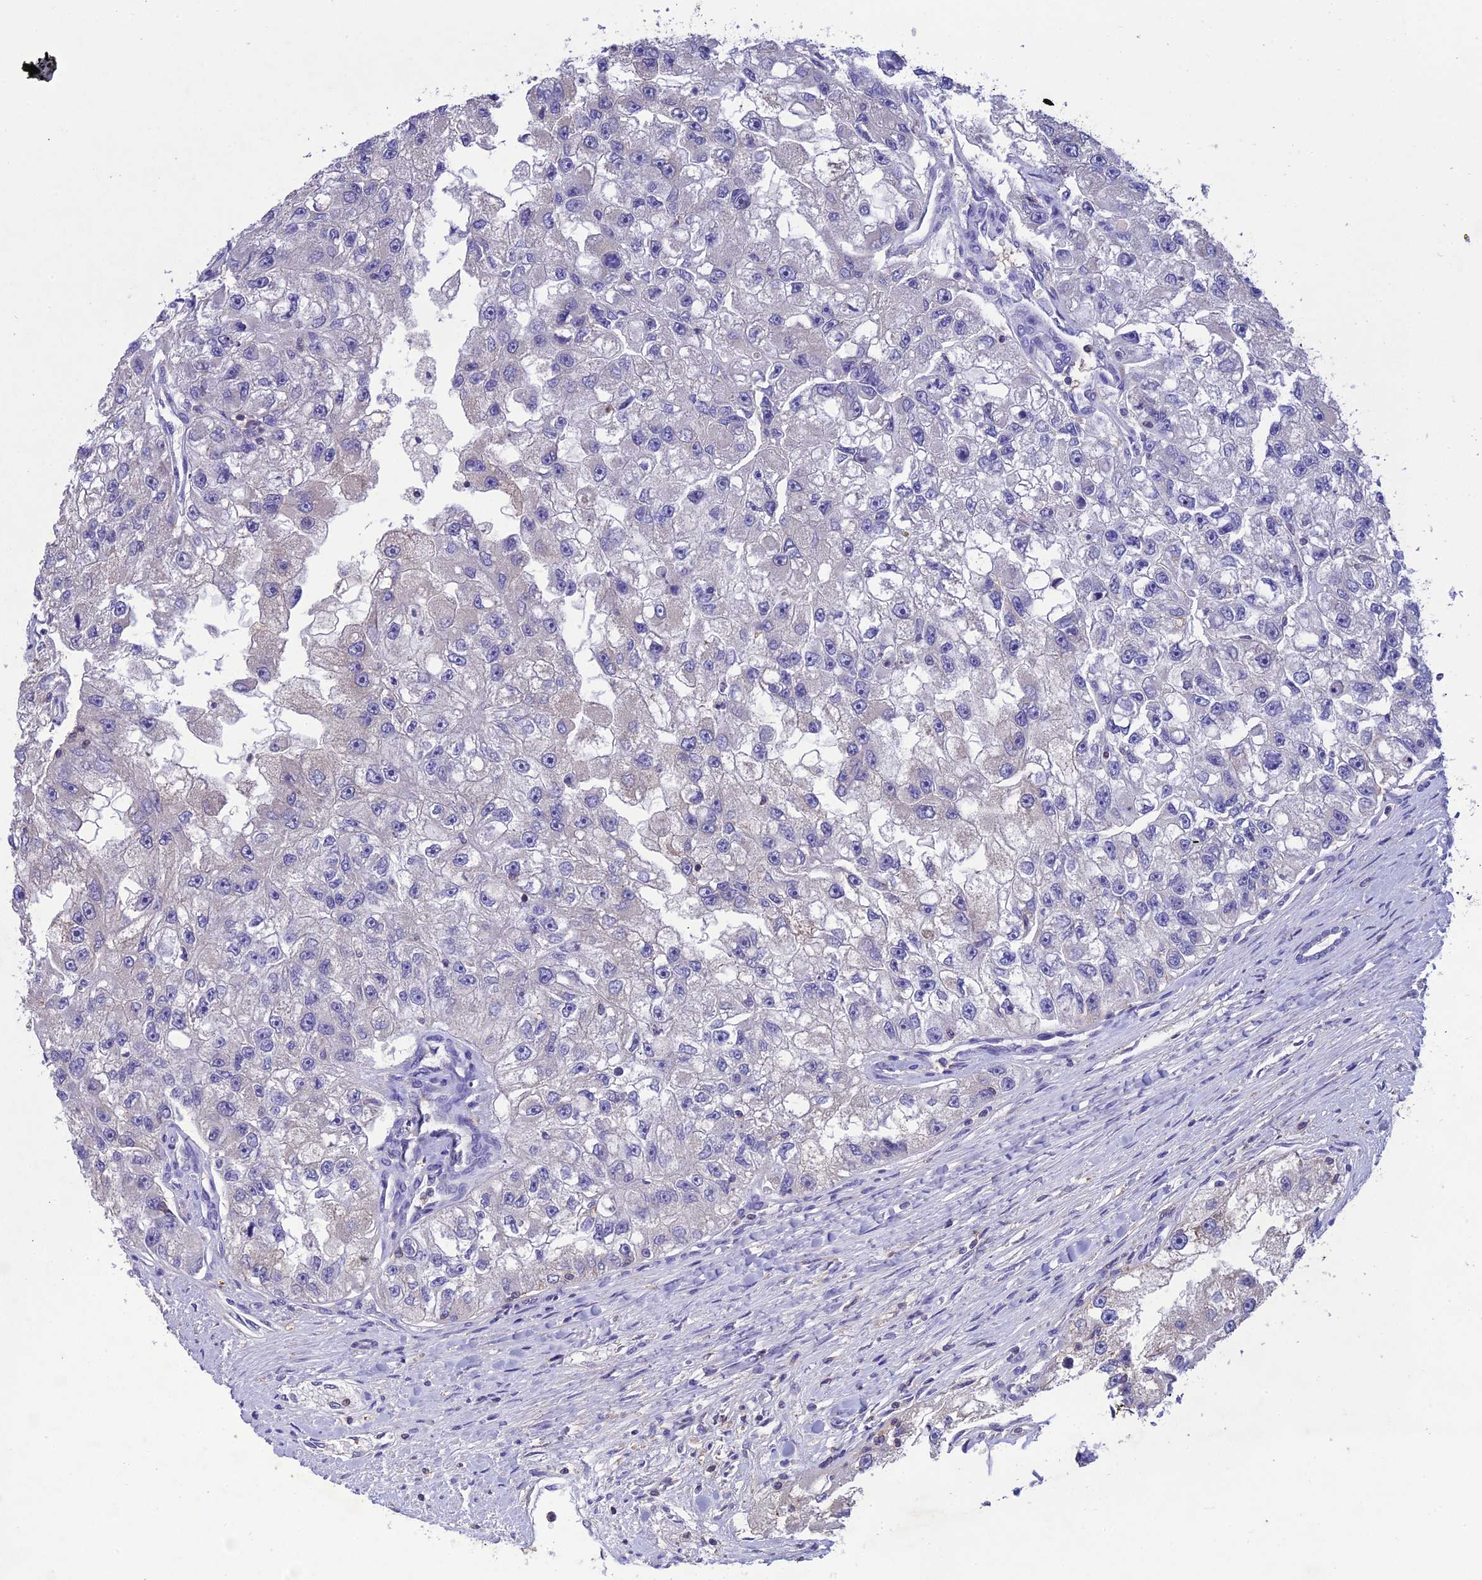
{"staining": {"intensity": "negative", "quantity": "none", "location": "none"}, "tissue": "renal cancer", "cell_type": "Tumor cells", "image_type": "cancer", "snomed": [{"axis": "morphology", "description": "Adenocarcinoma, NOS"}, {"axis": "topography", "description": "Kidney"}], "caption": "Tumor cells show no significant protein positivity in renal cancer.", "gene": "SNX24", "patient": {"sex": "male", "age": 63}}